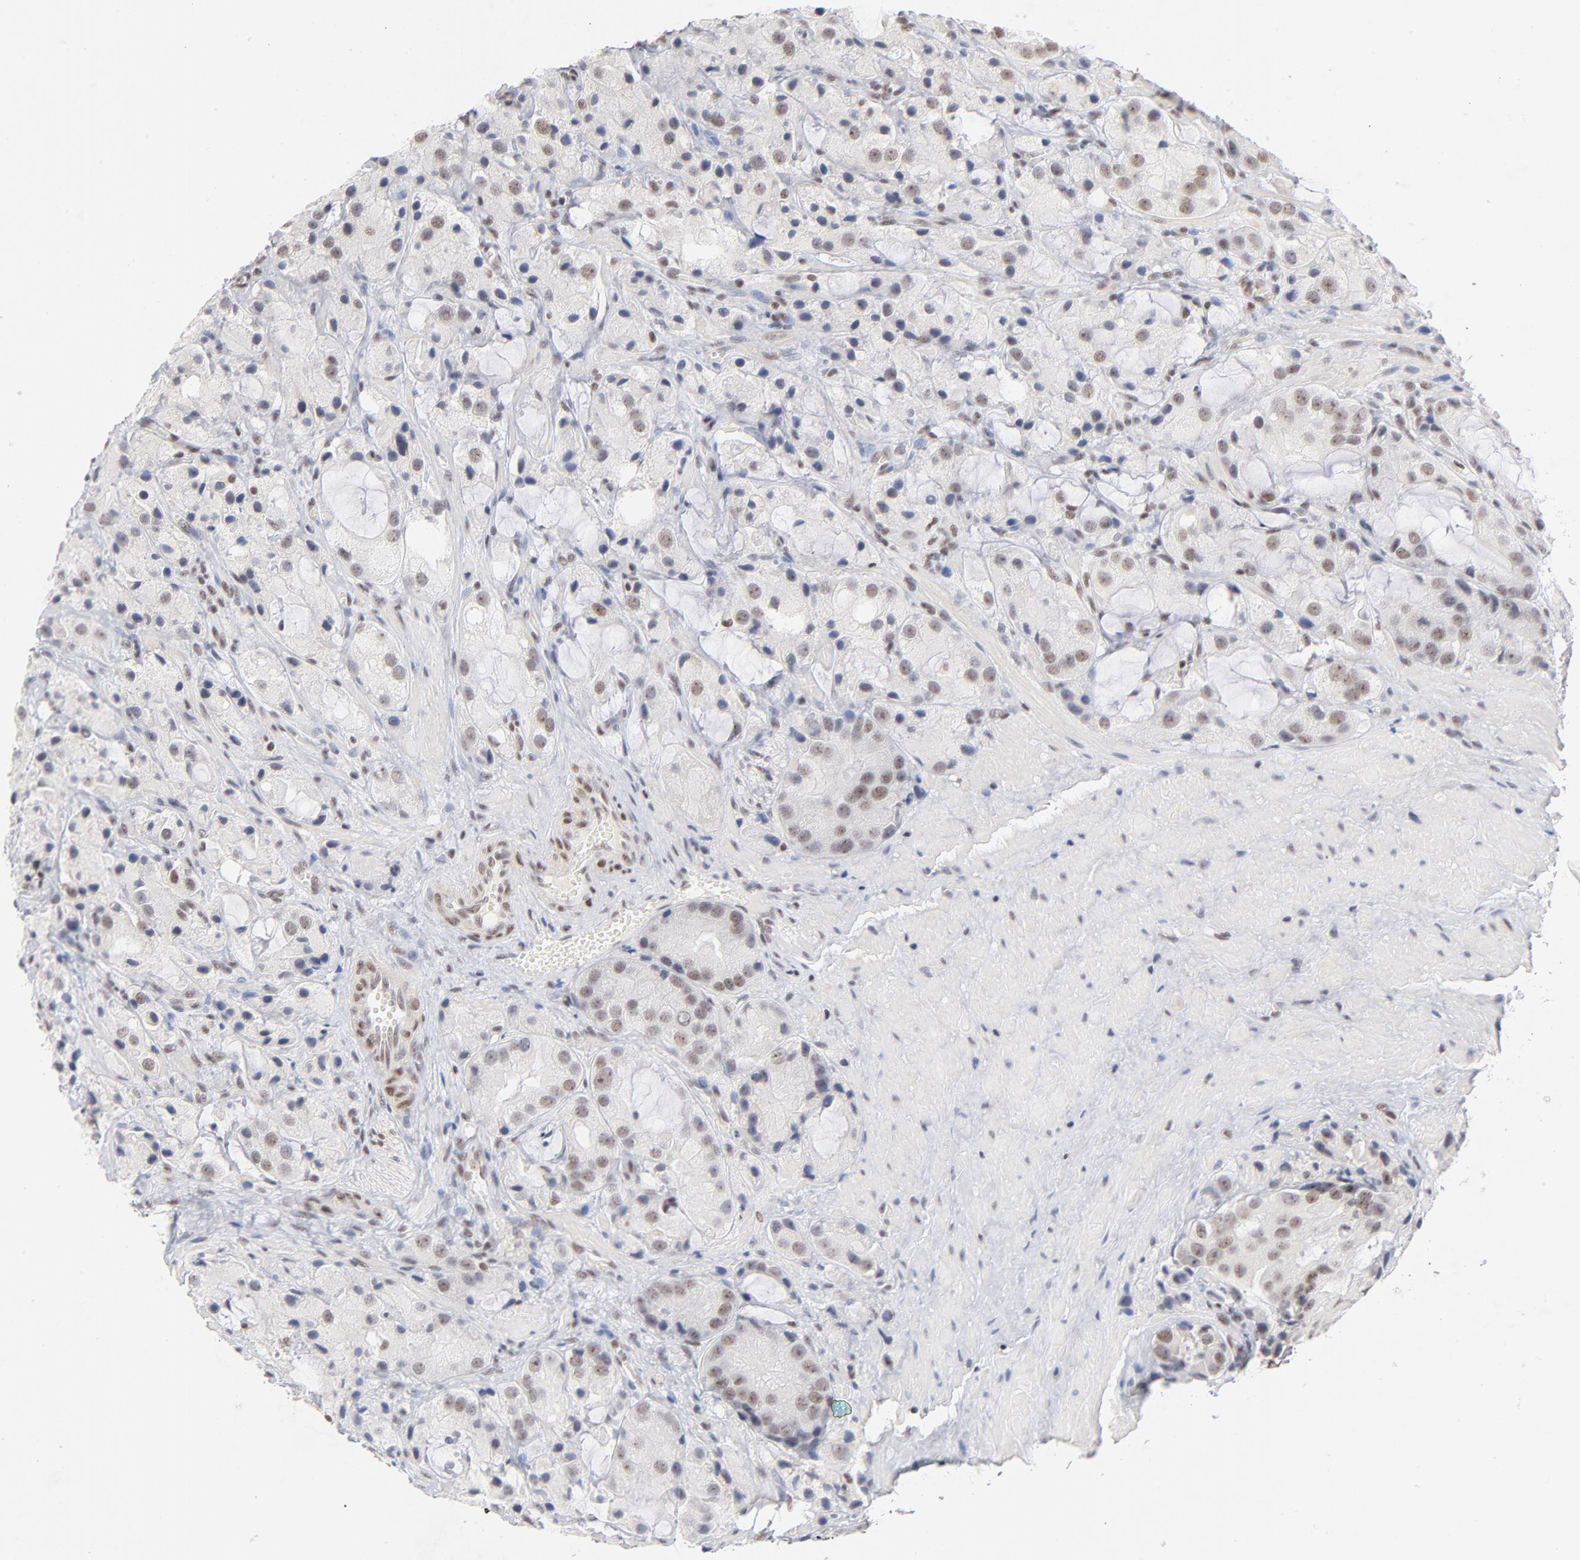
{"staining": {"intensity": "weak", "quantity": "25%-75%", "location": "nuclear"}, "tissue": "prostate cancer", "cell_type": "Tumor cells", "image_type": "cancer", "snomed": [{"axis": "morphology", "description": "Adenocarcinoma, High grade"}, {"axis": "topography", "description": "Prostate"}], "caption": "Protein staining by immunohistochemistry shows weak nuclear expression in approximately 25%-75% of tumor cells in prostate high-grade adenocarcinoma.", "gene": "ZNF143", "patient": {"sex": "male", "age": 70}}